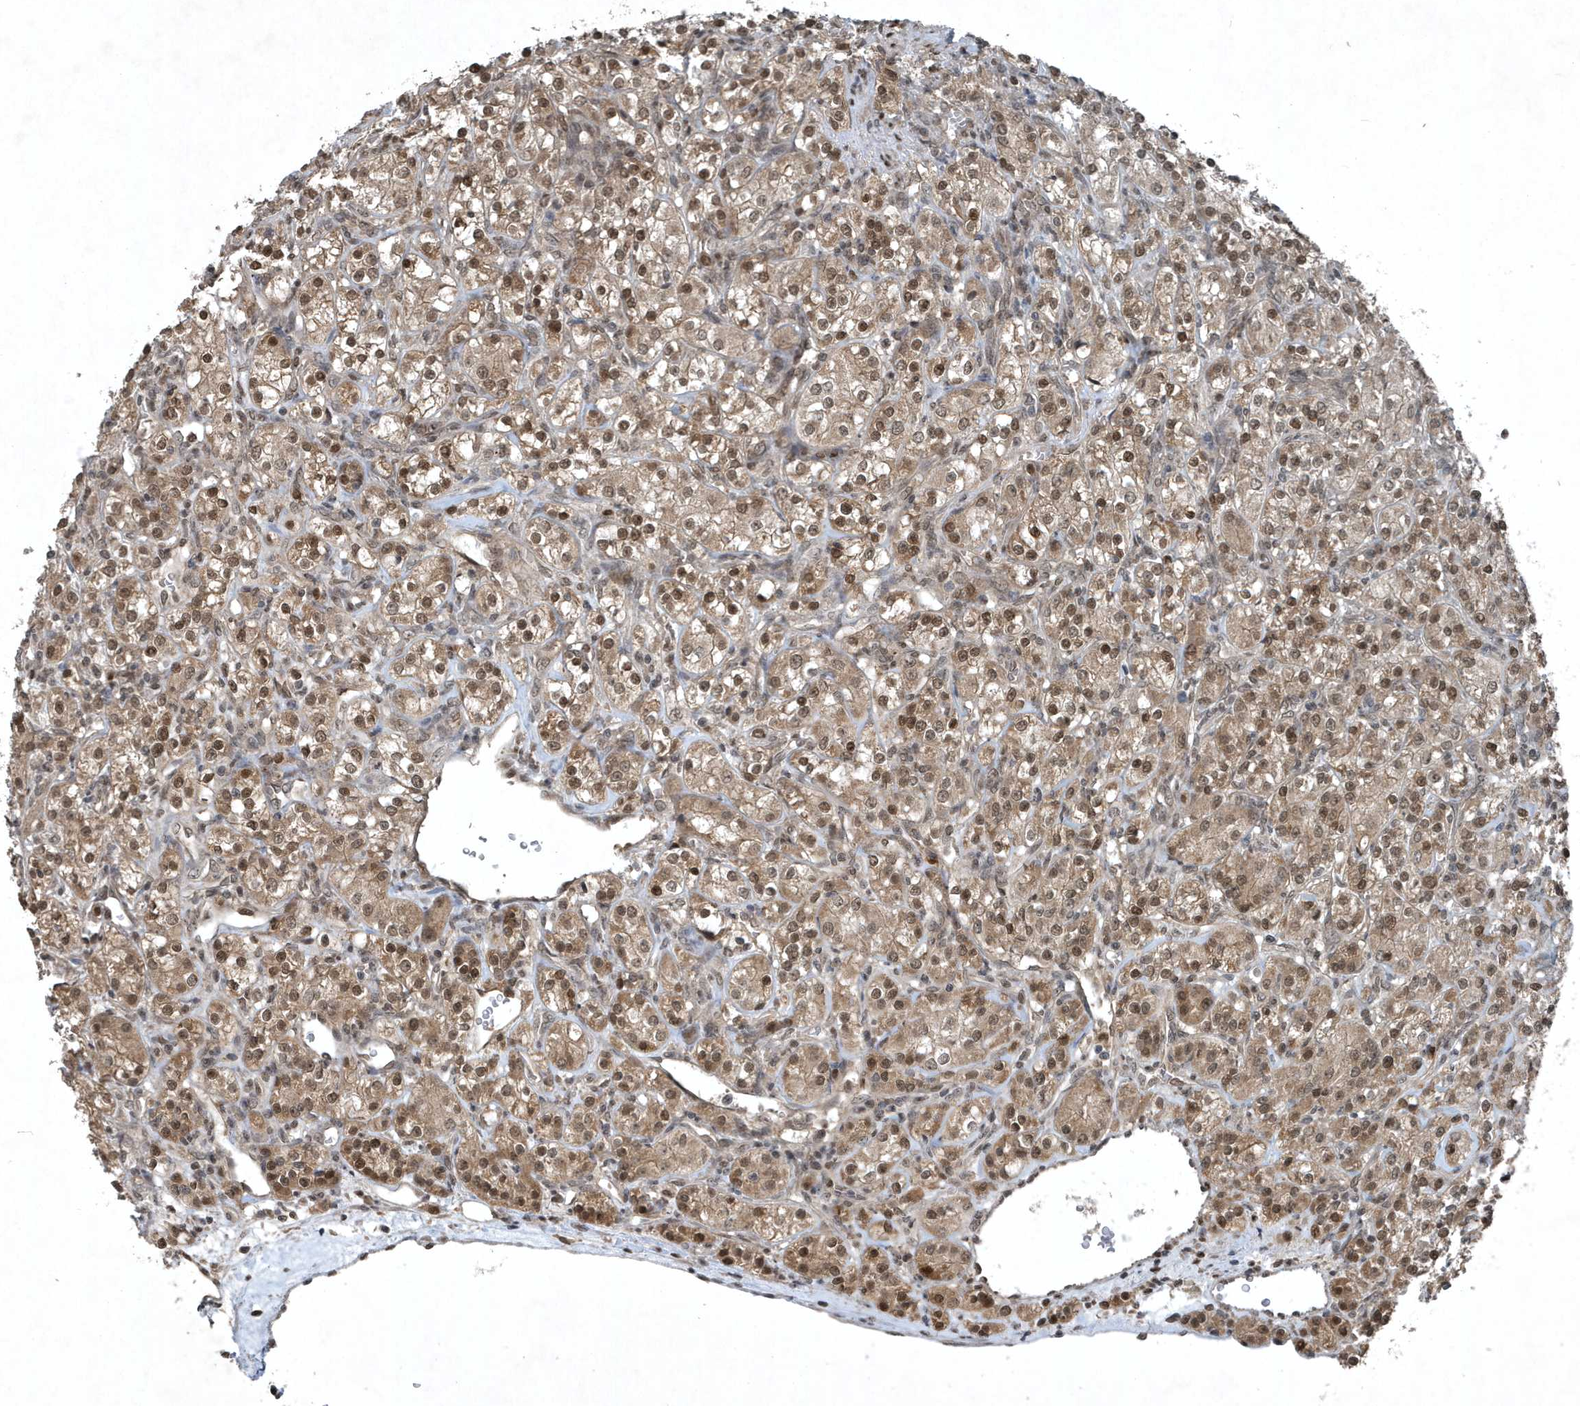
{"staining": {"intensity": "moderate", "quantity": ">75%", "location": "cytoplasmic/membranous,nuclear"}, "tissue": "renal cancer", "cell_type": "Tumor cells", "image_type": "cancer", "snomed": [{"axis": "morphology", "description": "Adenocarcinoma, NOS"}, {"axis": "topography", "description": "Kidney"}], "caption": "Protein staining of renal adenocarcinoma tissue reveals moderate cytoplasmic/membranous and nuclear expression in approximately >75% of tumor cells. The staining was performed using DAB, with brown indicating positive protein expression. Nuclei are stained blue with hematoxylin.", "gene": "HSPA1A", "patient": {"sex": "male", "age": 77}}